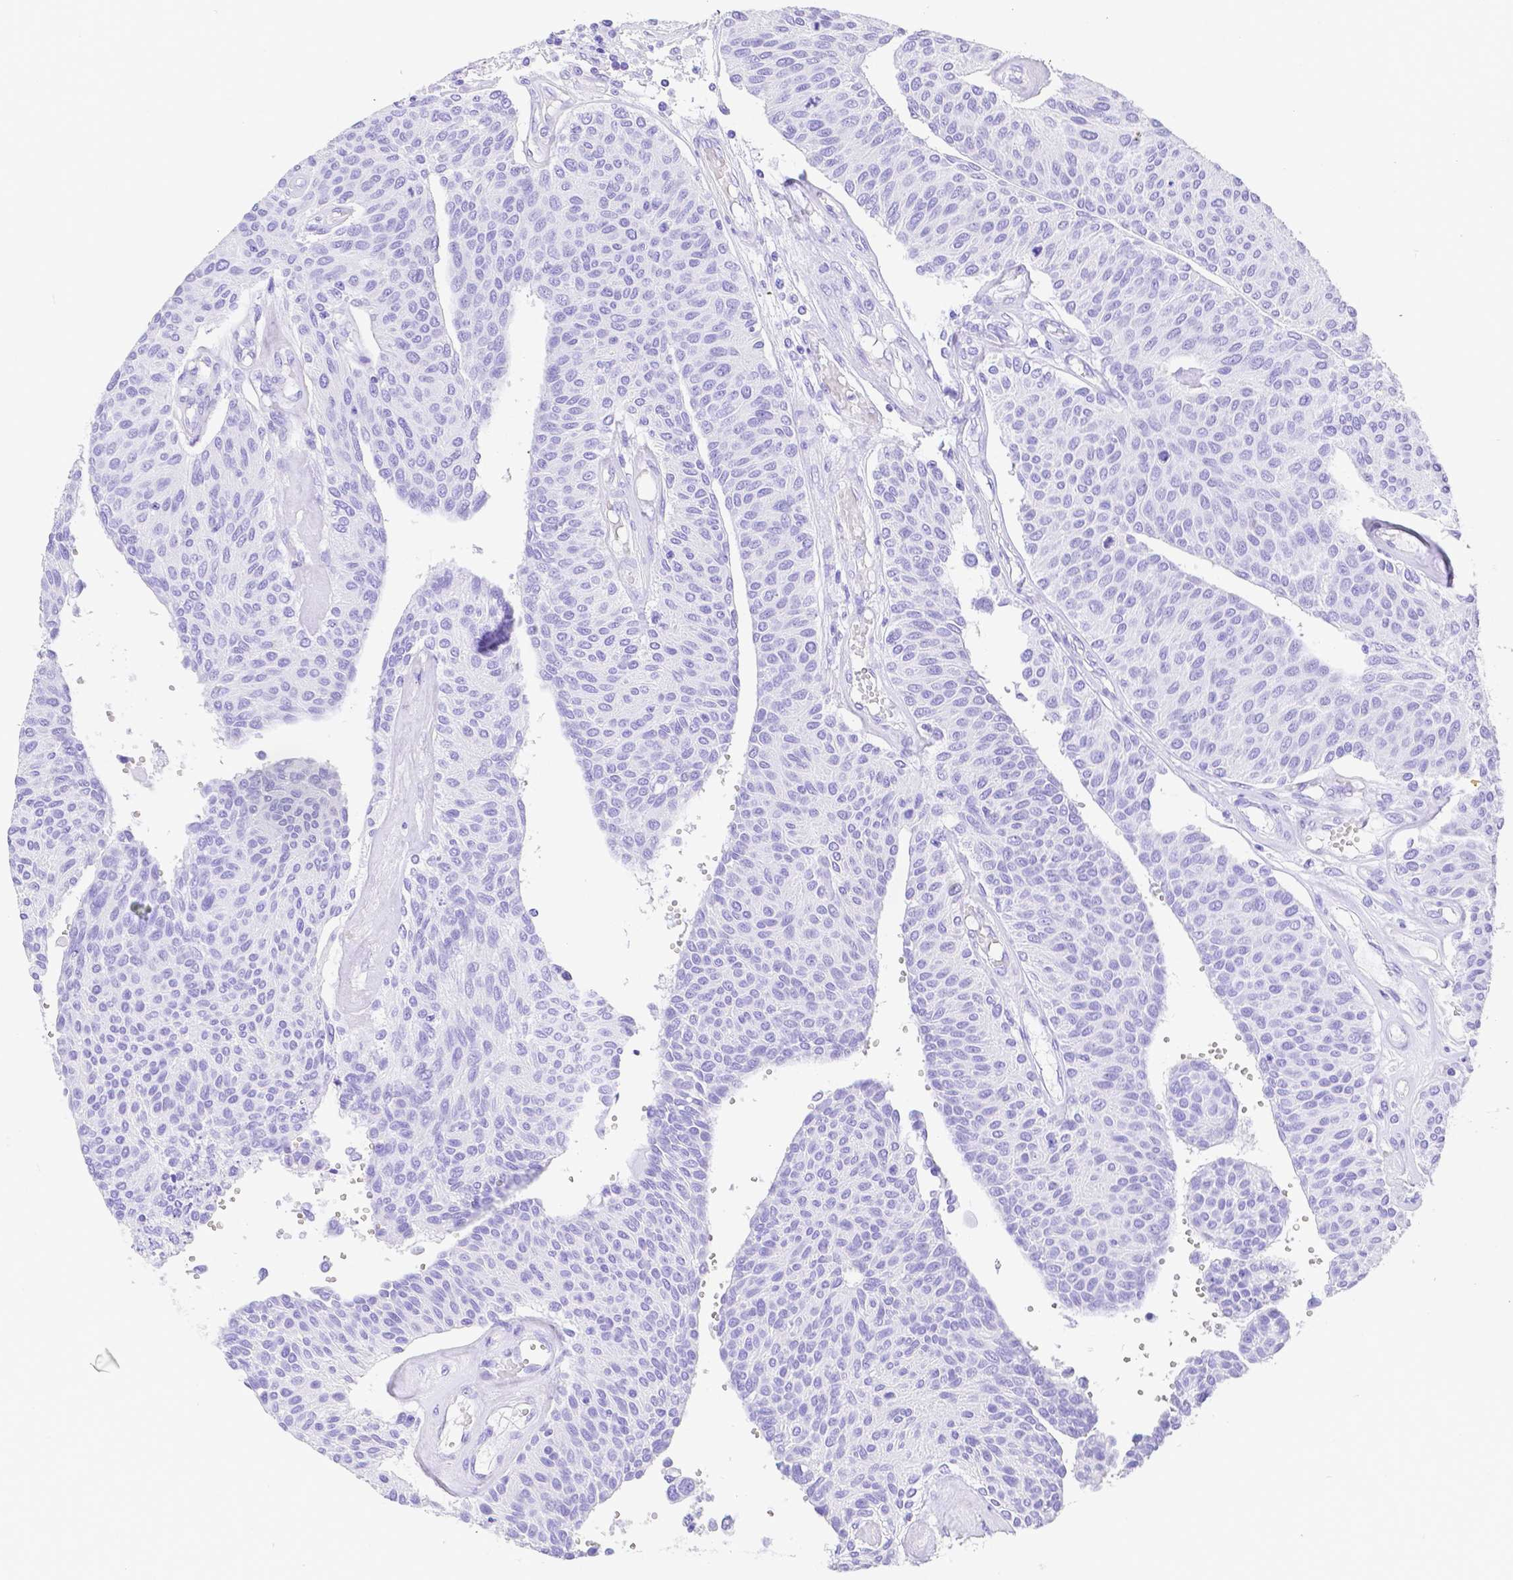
{"staining": {"intensity": "negative", "quantity": "none", "location": "none"}, "tissue": "urothelial cancer", "cell_type": "Tumor cells", "image_type": "cancer", "snomed": [{"axis": "morphology", "description": "Urothelial carcinoma, NOS"}, {"axis": "topography", "description": "Urinary bladder"}], "caption": "IHC of human transitional cell carcinoma shows no staining in tumor cells. (Stains: DAB immunohistochemistry with hematoxylin counter stain, Microscopy: brightfield microscopy at high magnification).", "gene": "SMR3A", "patient": {"sex": "male", "age": 55}}